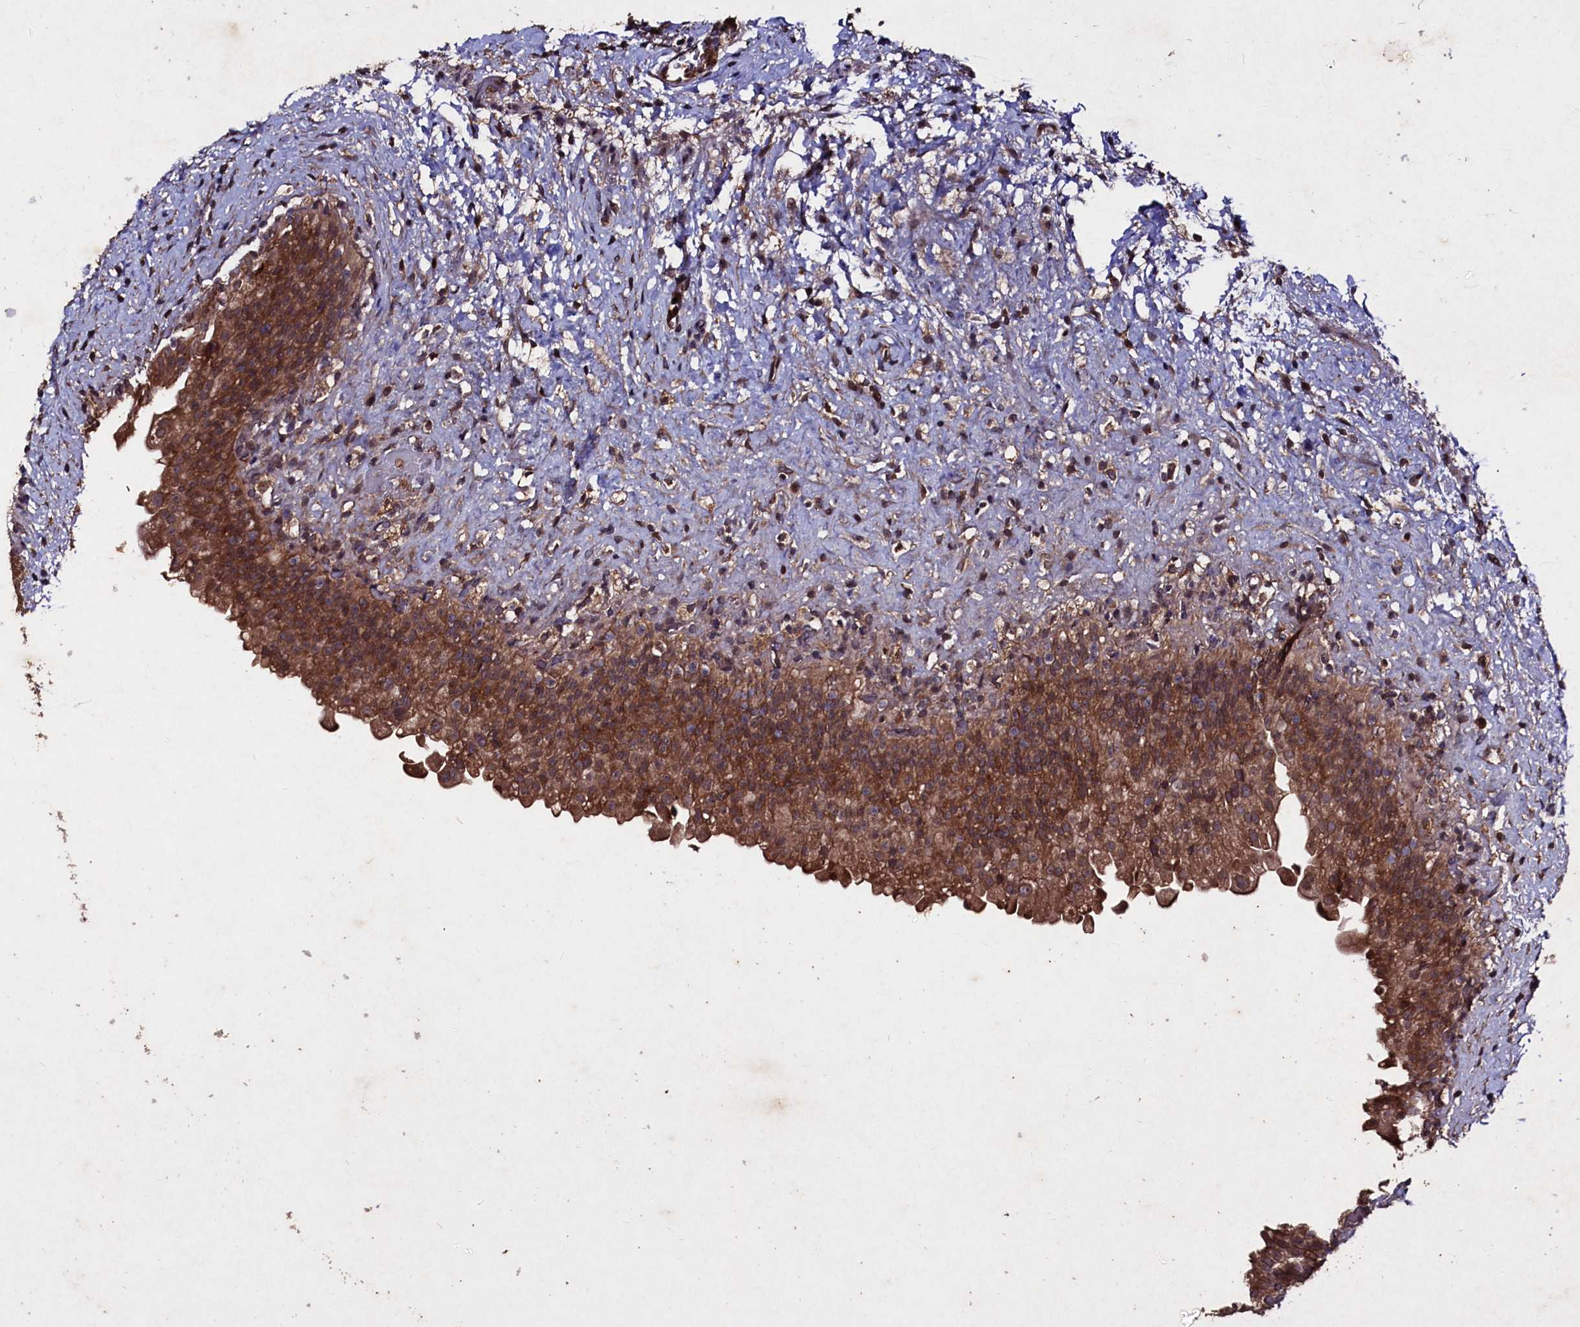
{"staining": {"intensity": "strong", "quantity": ">75%", "location": "cytoplasmic/membranous"}, "tissue": "urinary bladder", "cell_type": "Urothelial cells", "image_type": "normal", "snomed": [{"axis": "morphology", "description": "Normal tissue, NOS"}, {"axis": "topography", "description": "Urinary bladder"}], "caption": "Brown immunohistochemical staining in benign urinary bladder shows strong cytoplasmic/membranous staining in approximately >75% of urothelial cells.", "gene": "MYO1H", "patient": {"sex": "female", "age": 27}}